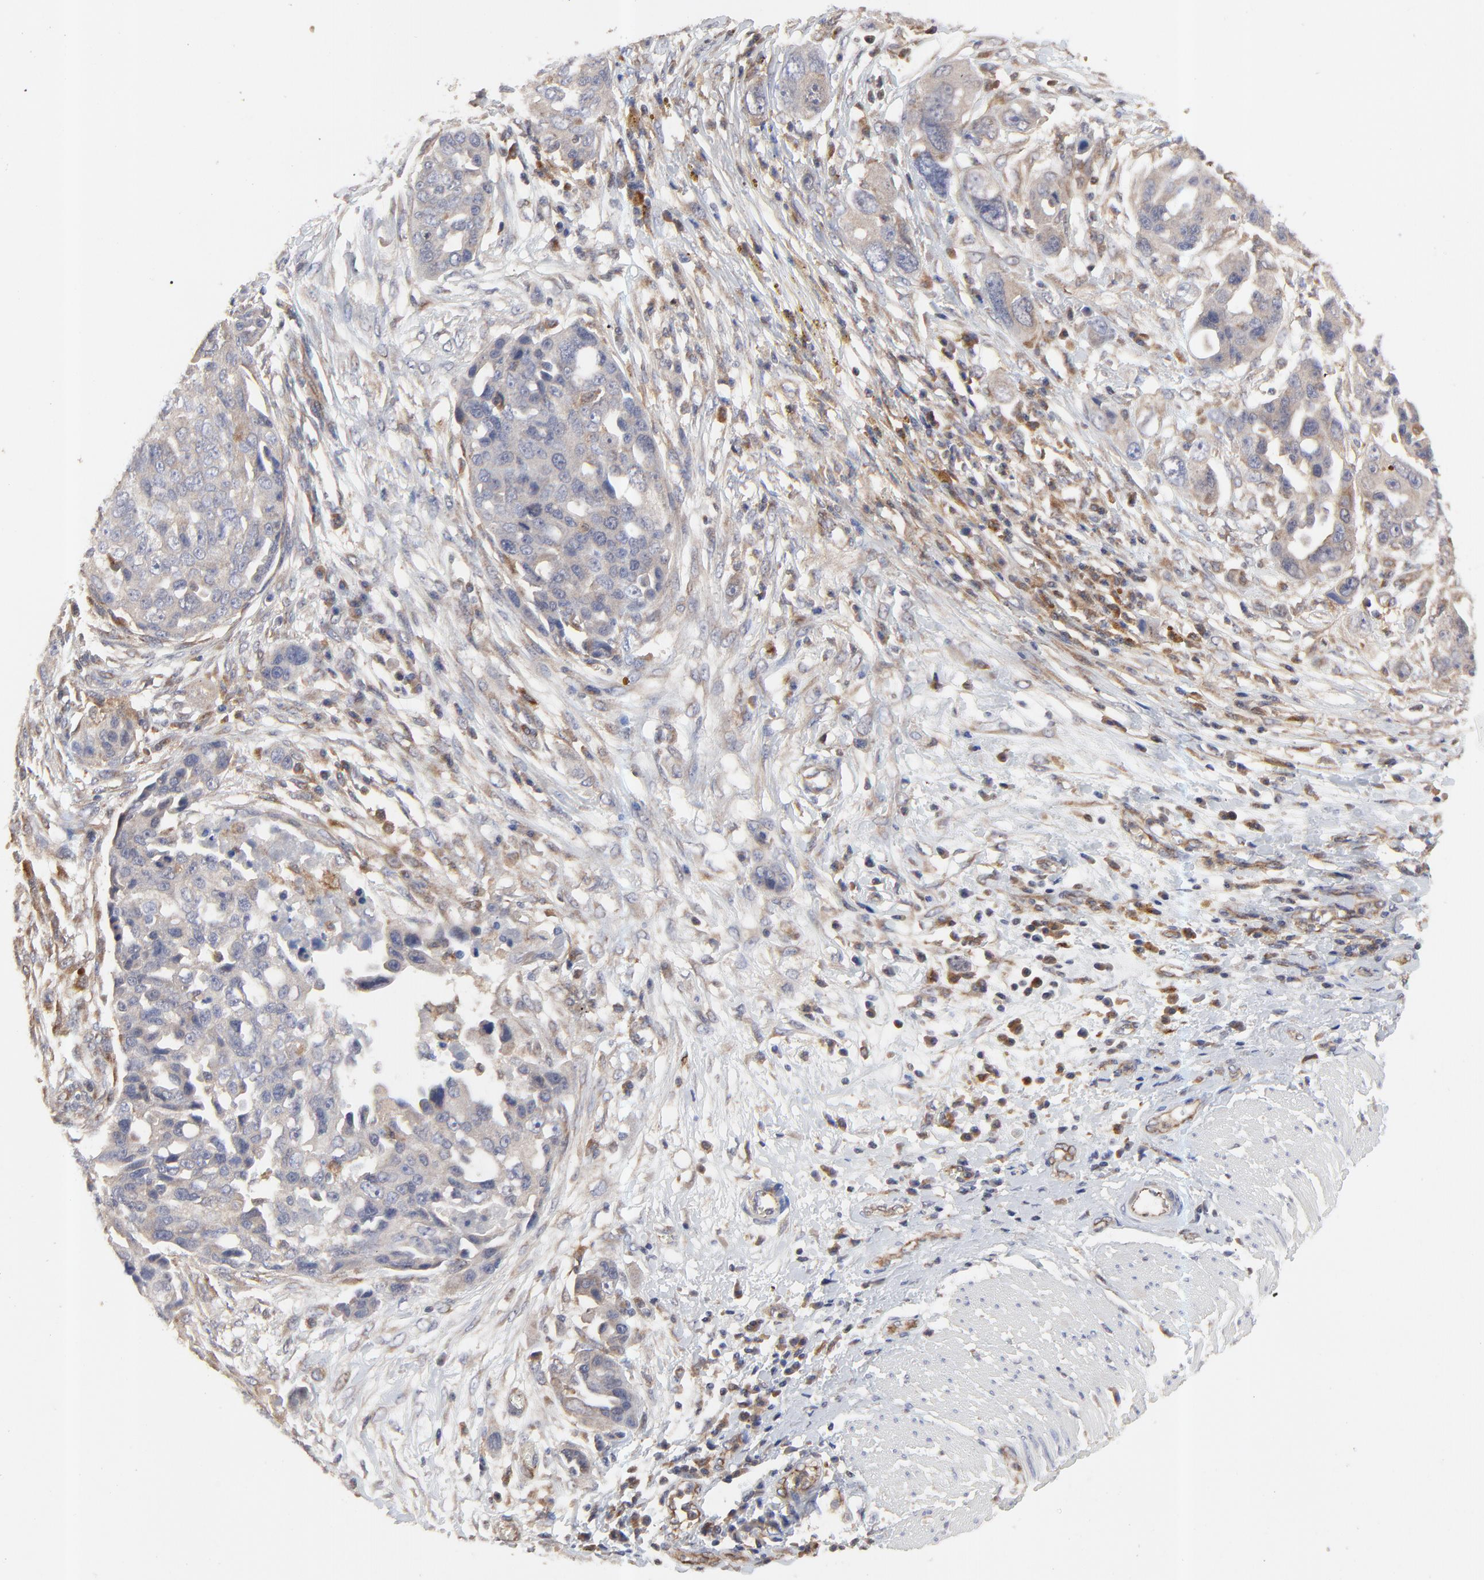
{"staining": {"intensity": "weak", "quantity": ">75%", "location": "cytoplasmic/membranous"}, "tissue": "ovarian cancer", "cell_type": "Tumor cells", "image_type": "cancer", "snomed": [{"axis": "morphology", "description": "Carcinoma, endometroid"}, {"axis": "topography", "description": "Ovary"}], "caption": "Protein expression analysis of ovarian endometroid carcinoma shows weak cytoplasmic/membranous expression in approximately >75% of tumor cells.", "gene": "RAB9A", "patient": {"sex": "female", "age": 75}}